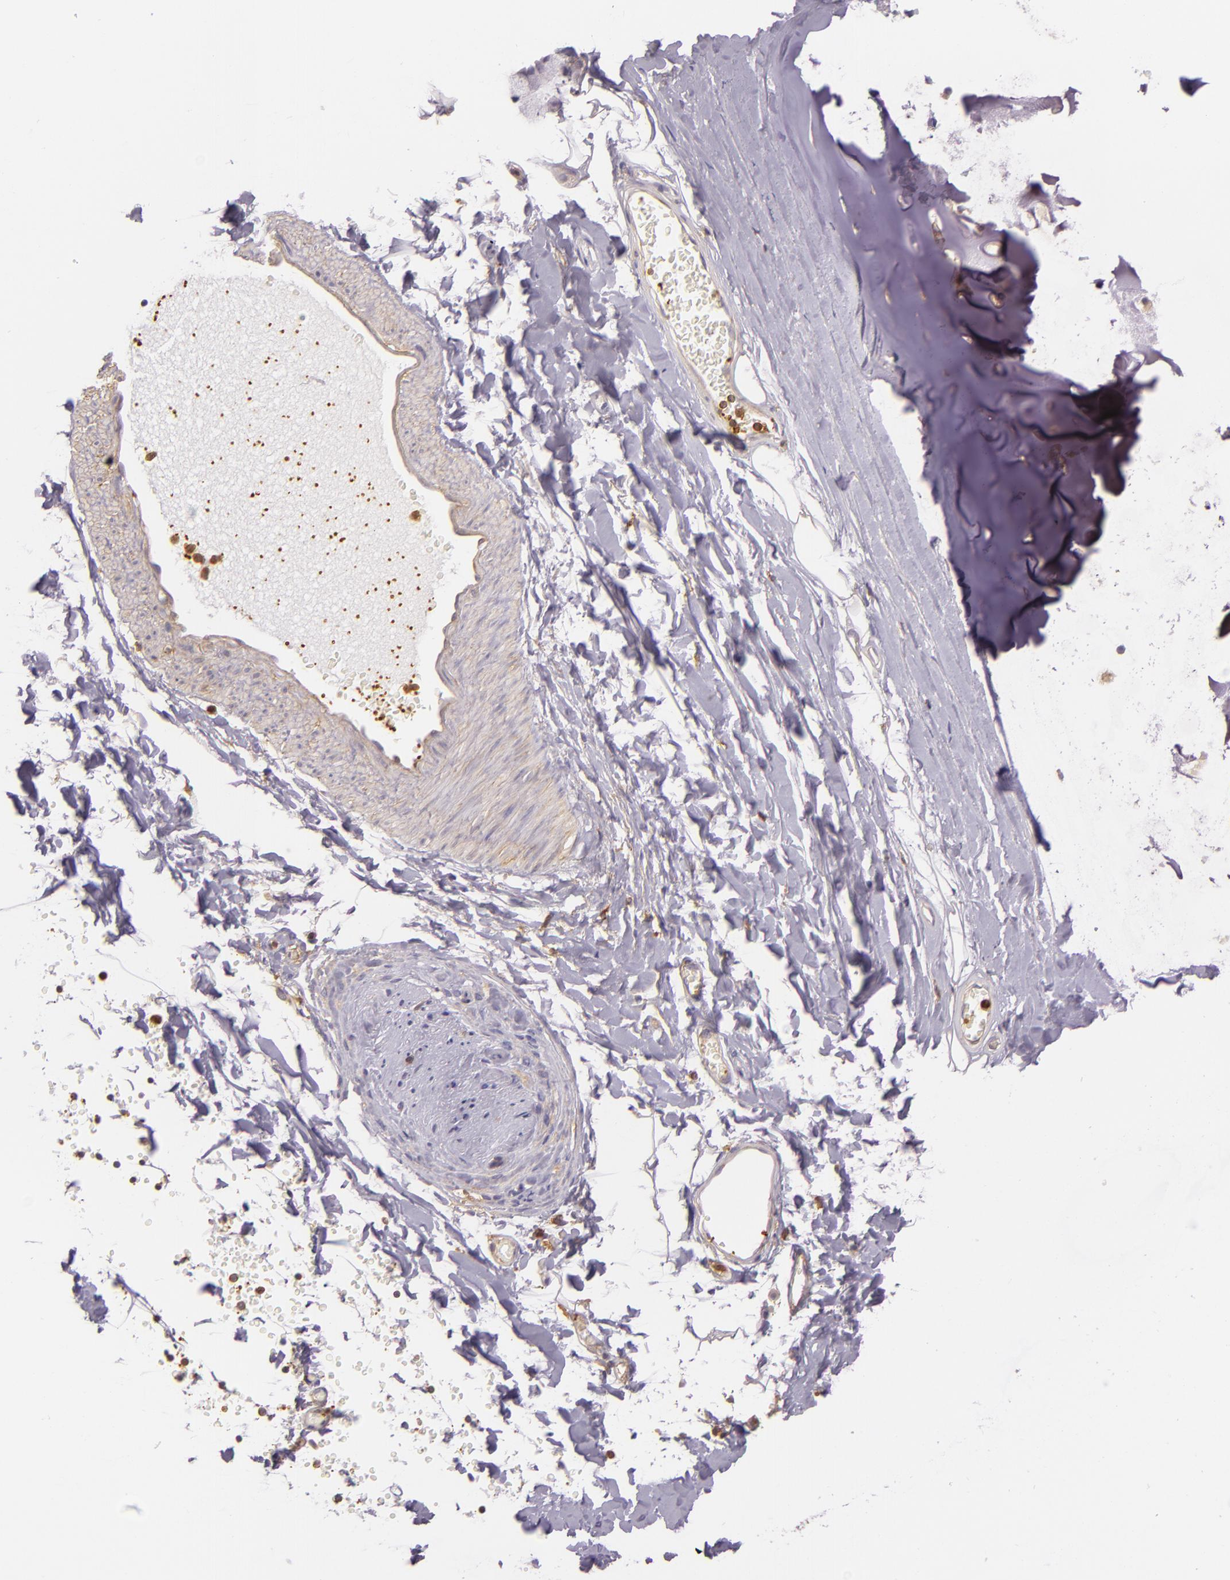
{"staining": {"intensity": "negative", "quantity": "none", "location": "none"}, "tissue": "adipose tissue", "cell_type": "Adipocytes", "image_type": "normal", "snomed": [{"axis": "morphology", "description": "Normal tissue, NOS"}, {"axis": "topography", "description": "Bronchus"}, {"axis": "topography", "description": "Lung"}], "caption": "Immunohistochemistry (IHC) of unremarkable human adipose tissue displays no expression in adipocytes.", "gene": "TLN1", "patient": {"sex": "female", "age": 56}}